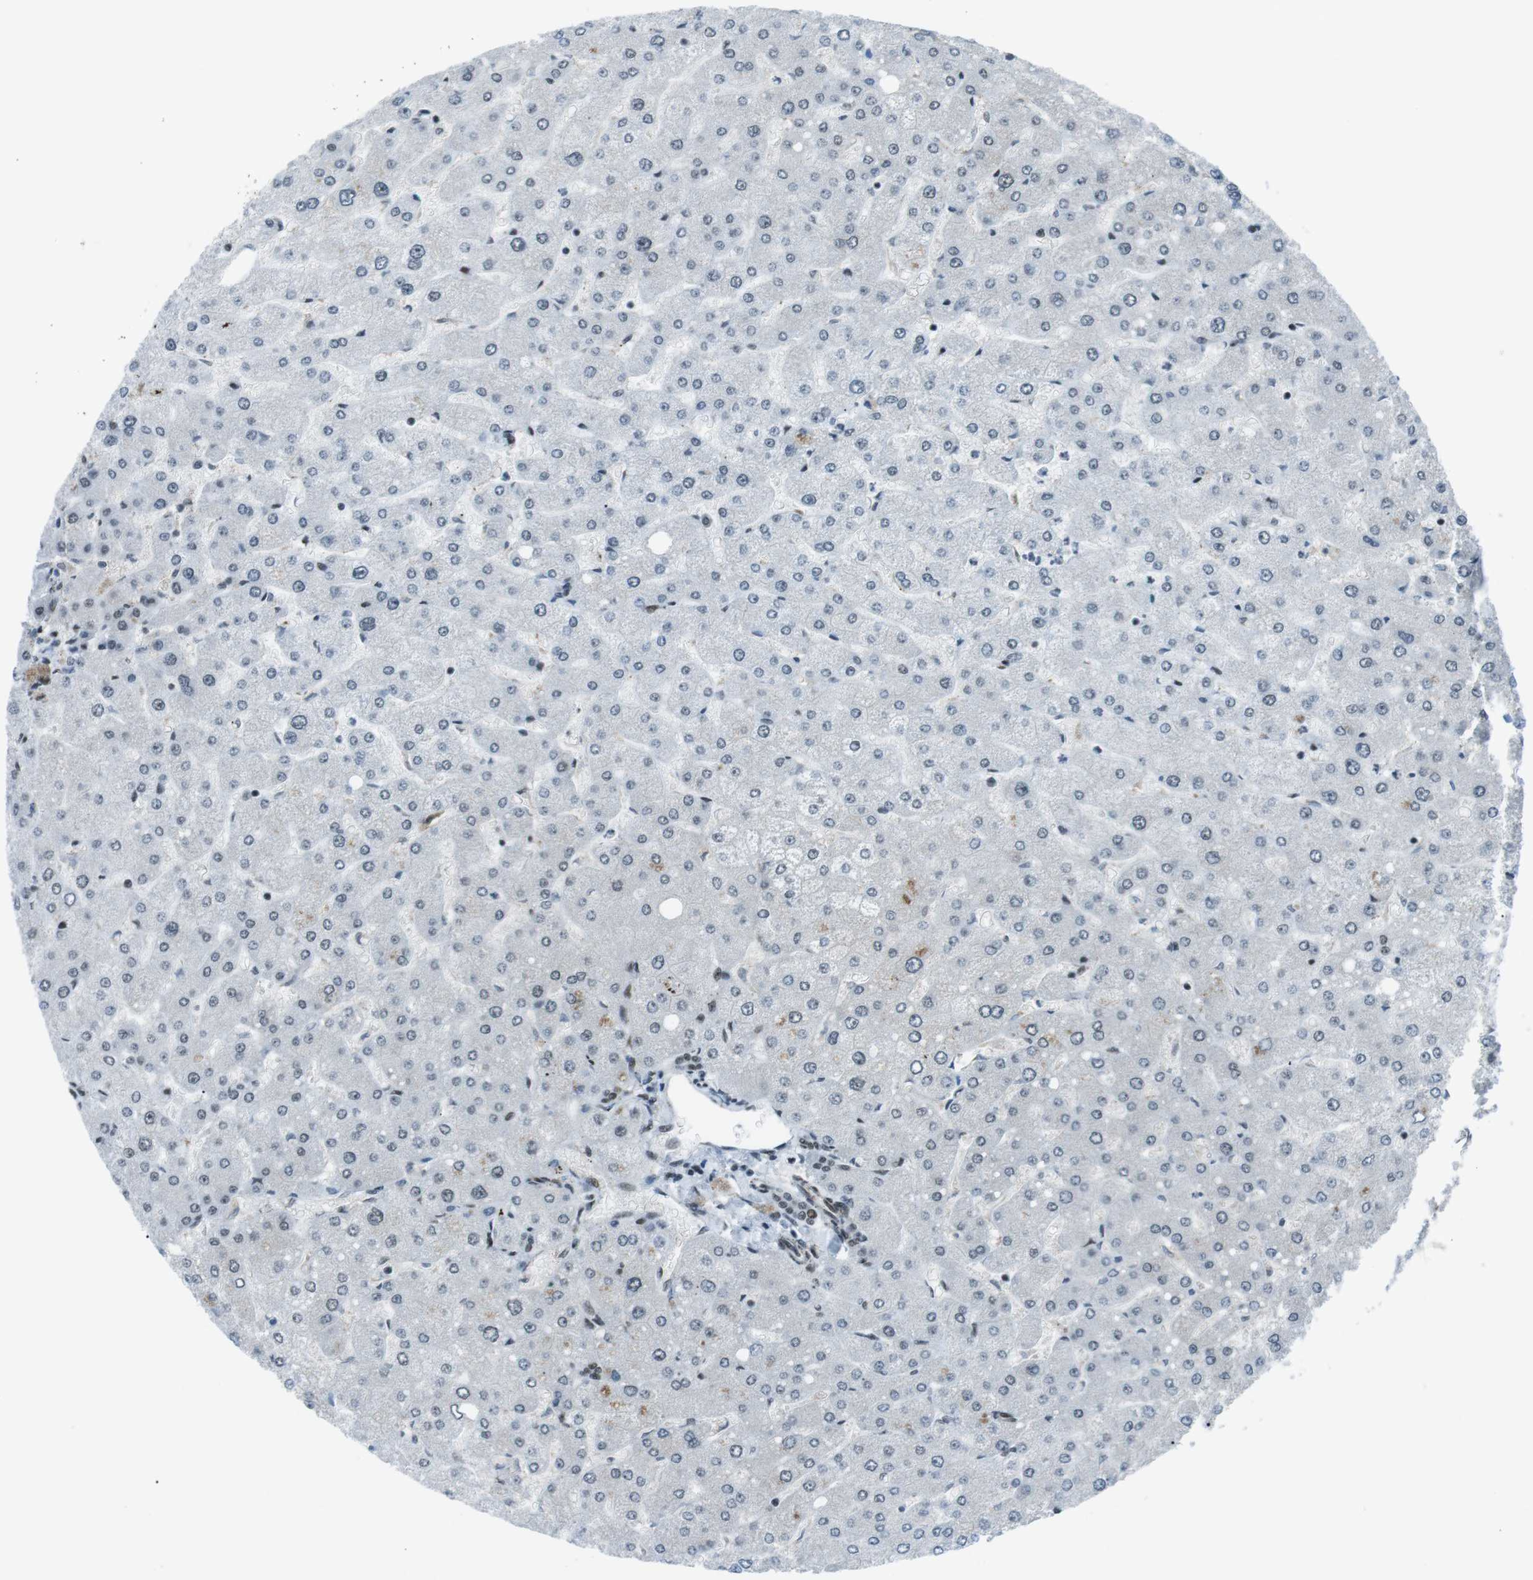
{"staining": {"intensity": "strong", "quantity": ">75%", "location": "nuclear"}, "tissue": "liver", "cell_type": "Cholangiocytes", "image_type": "normal", "snomed": [{"axis": "morphology", "description": "Normal tissue, NOS"}, {"axis": "topography", "description": "Liver"}], "caption": "Immunohistochemical staining of normal human liver demonstrates strong nuclear protein positivity in about >75% of cholangiocytes. The protein is stained brown, and the nuclei are stained in blue (DAB IHC with brightfield microscopy, high magnification).", "gene": "TAF1", "patient": {"sex": "male", "age": 55}}